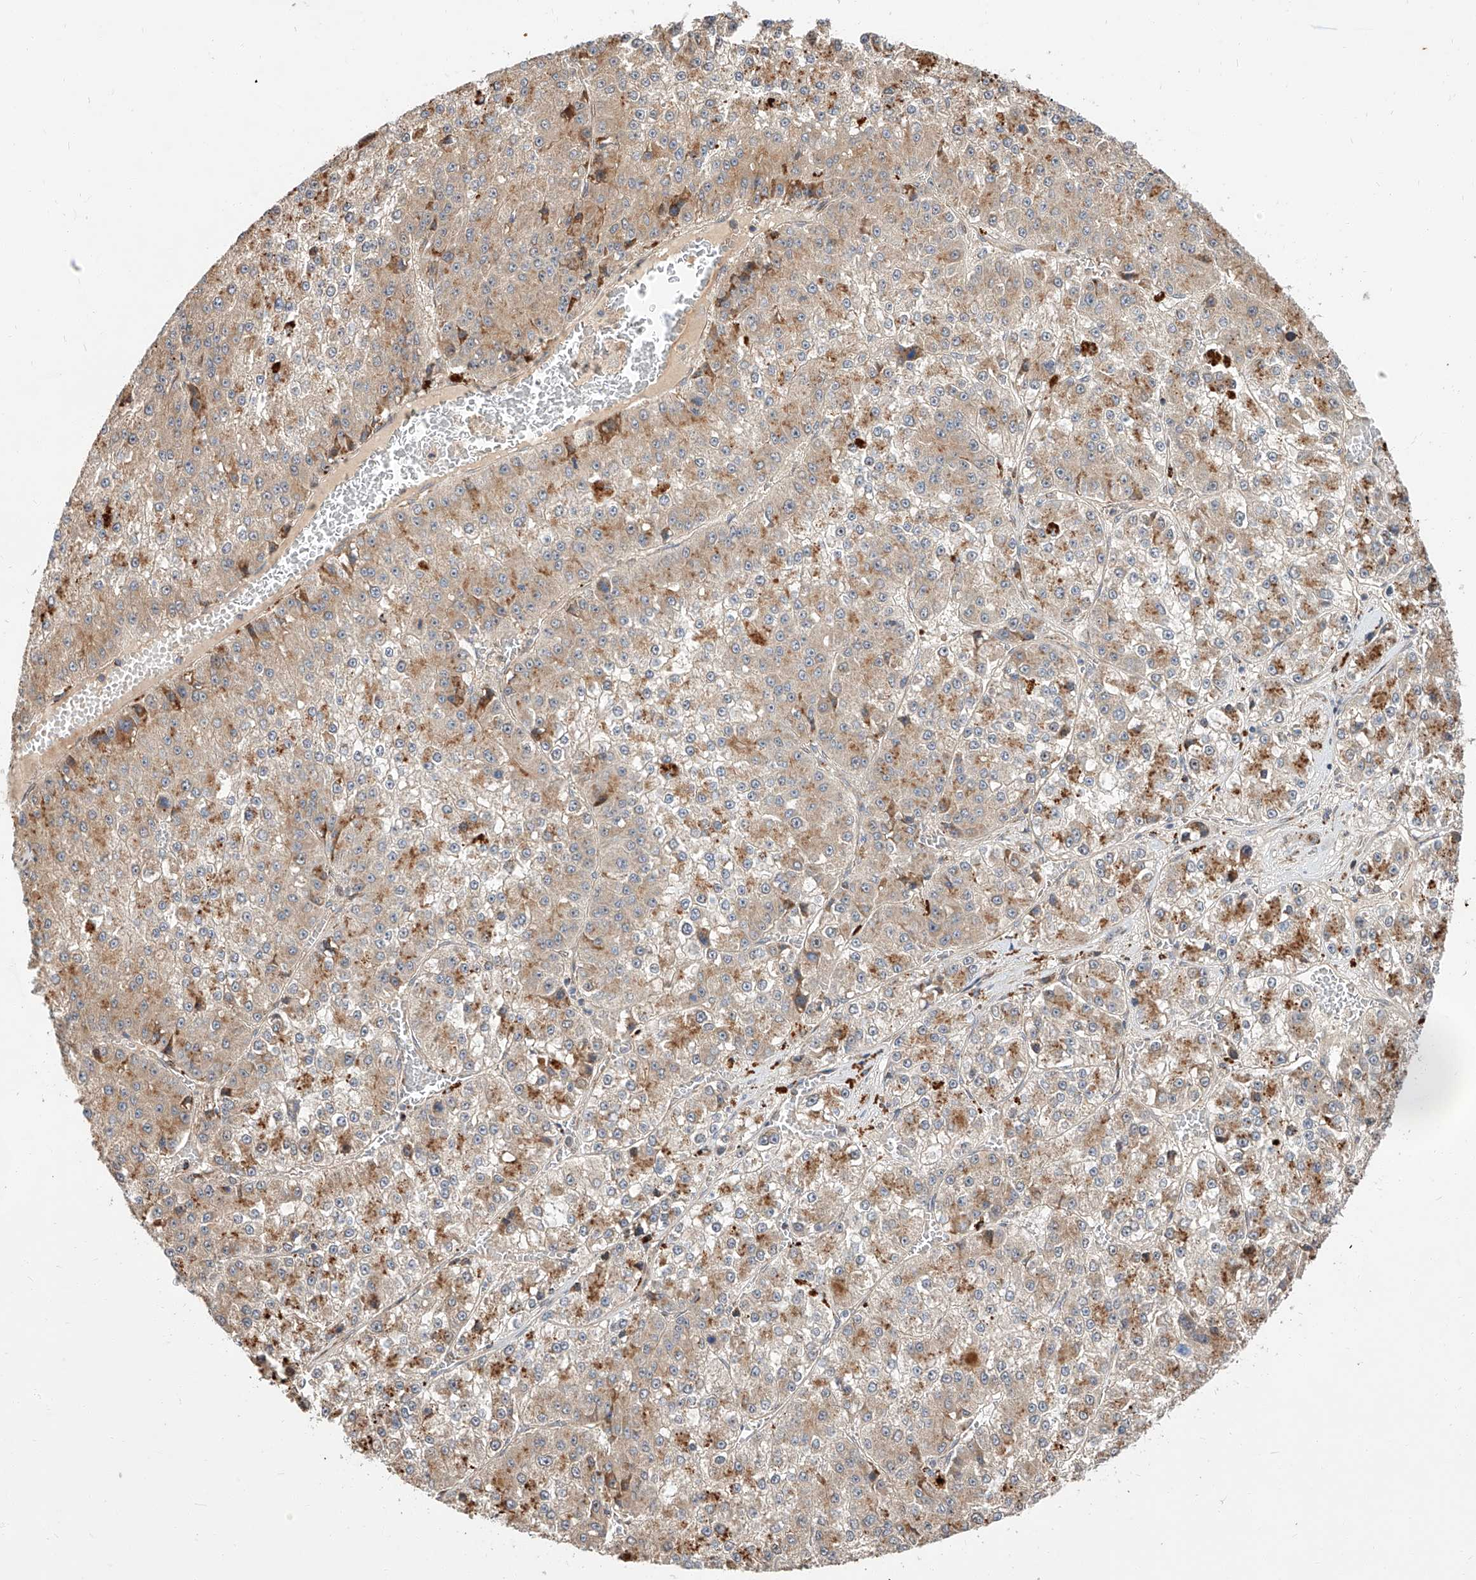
{"staining": {"intensity": "moderate", "quantity": "<25%", "location": "cytoplasmic/membranous"}, "tissue": "liver cancer", "cell_type": "Tumor cells", "image_type": "cancer", "snomed": [{"axis": "morphology", "description": "Carcinoma, Hepatocellular, NOS"}, {"axis": "topography", "description": "Liver"}], "caption": "Approximately <25% of tumor cells in human liver cancer (hepatocellular carcinoma) exhibit moderate cytoplasmic/membranous protein staining as visualized by brown immunohistochemical staining.", "gene": "DIRAS3", "patient": {"sex": "female", "age": 73}}